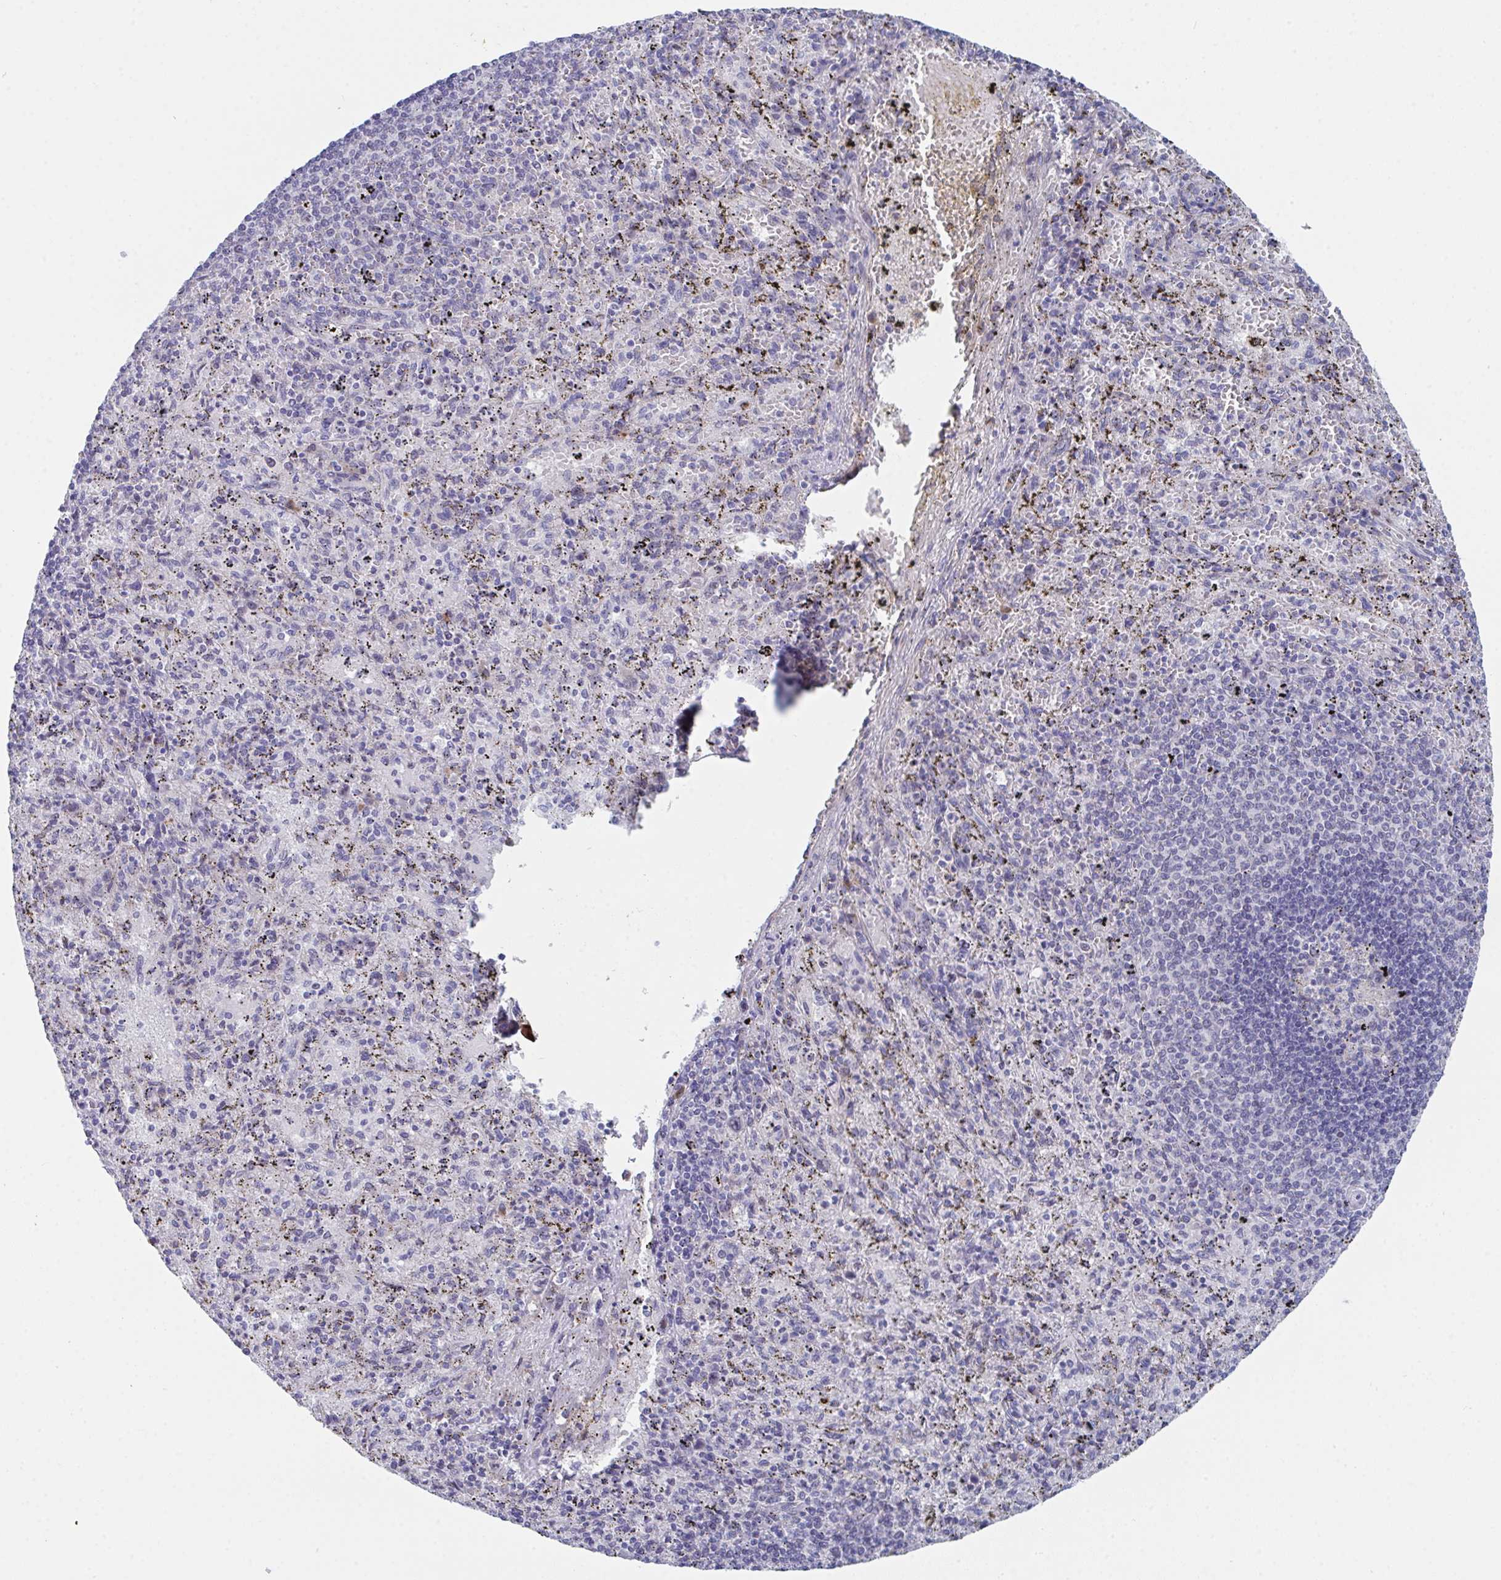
{"staining": {"intensity": "negative", "quantity": "none", "location": "none"}, "tissue": "spleen", "cell_type": "Cells in red pulp", "image_type": "normal", "snomed": [{"axis": "morphology", "description": "Normal tissue, NOS"}, {"axis": "topography", "description": "Spleen"}], "caption": "Immunohistochemistry (IHC) micrograph of unremarkable spleen: human spleen stained with DAB demonstrates no significant protein expression in cells in red pulp. Brightfield microscopy of immunohistochemistry (IHC) stained with DAB (brown) and hematoxylin (blue), captured at high magnification.", "gene": "CENPT", "patient": {"sex": "male", "age": 57}}